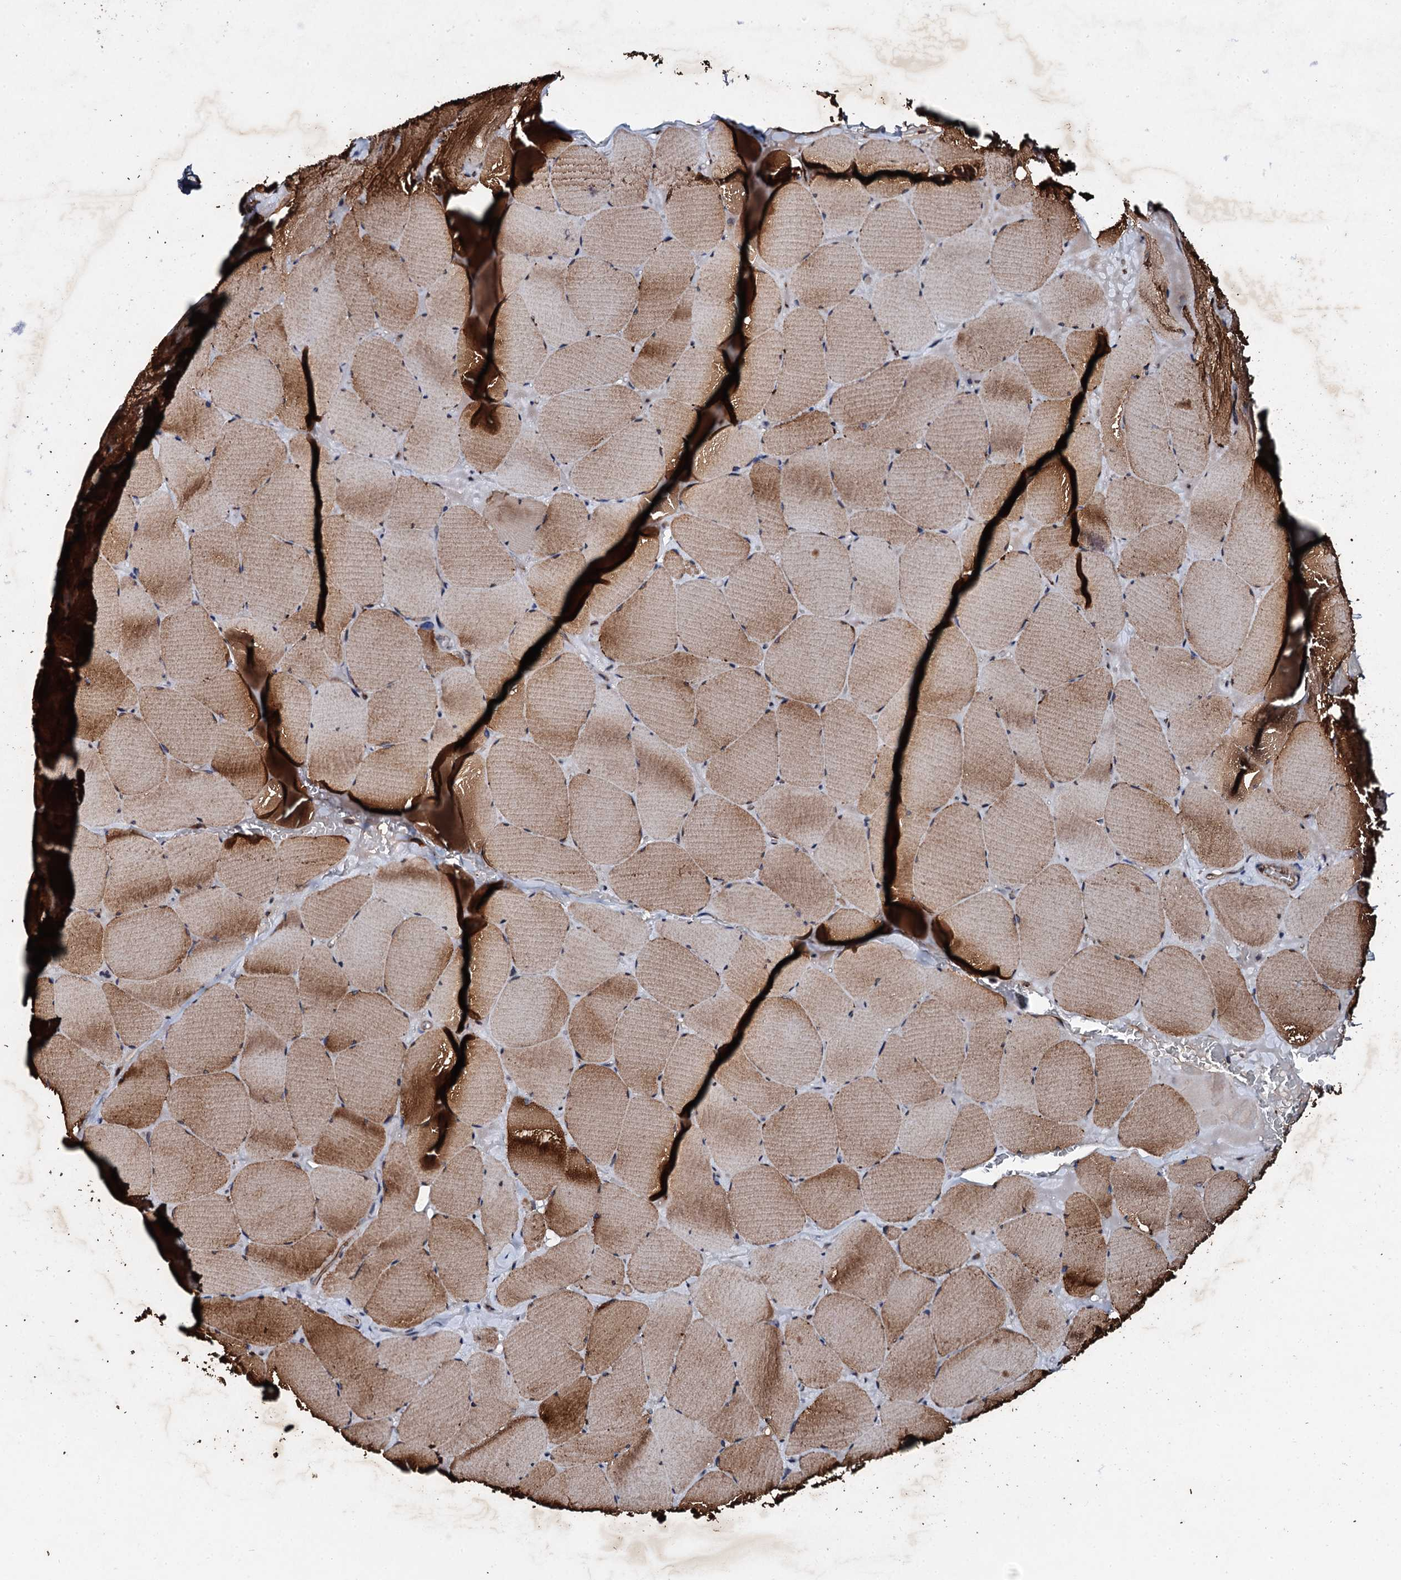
{"staining": {"intensity": "strong", "quantity": ">75%", "location": "cytoplasmic/membranous"}, "tissue": "skeletal muscle", "cell_type": "Myocytes", "image_type": "normal", "snomed": [{"axis": "morphology", "description": "Normal tissue, NOS"}, {"axis": "topography", "description": "Skeletal muscle"}, {"axis": "topography", "description": "Head-Neck"}], "caption": "IHC (DAB) staining of unremarkable human skeletal muscle displays strong cytoplasmic/membranous protein positivity in about >75% of myocytes.", "gene": "ADAMTS10", "patient": {"sex": "male", "age": 66}}